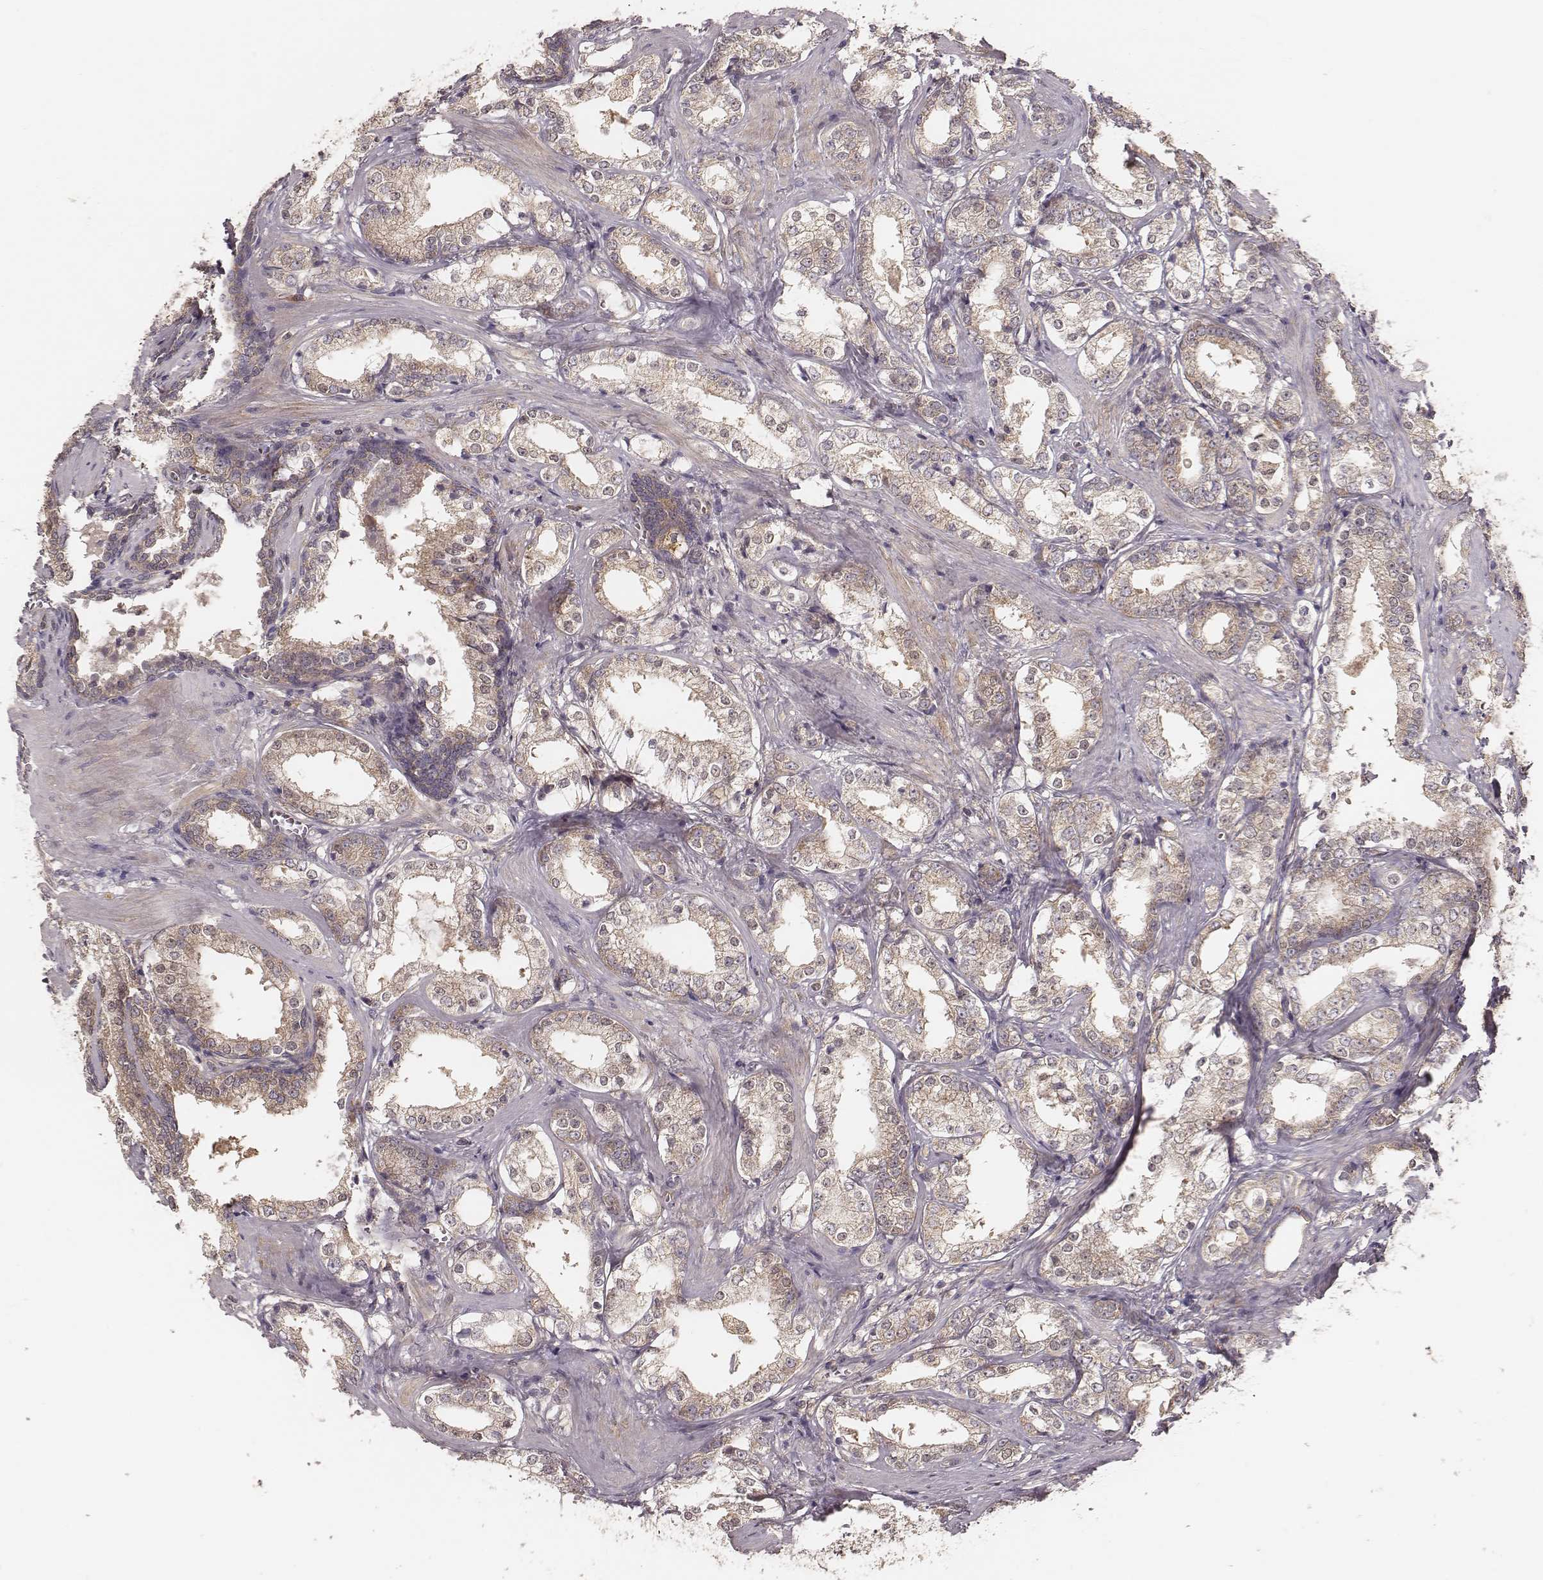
{"staining": {"intensity": "weak", "quantity": "25%-75%", "location": "cytoplasmic/membranous"}, "tissue": "prostate cancer", "cell_type": "Tumor cells", "image_type": "cancer", "snomed": [{"axis": "morphology", "description": "Adenocarcinoma, NOS"}, {"axis": "topography", "description": "Prostate and seminal vesicle, NOS"}], "caption": "Adenocarcinoma (prostate) was stained to show a protein in brown. There is low levels of weak cytoplasmic/membranous staining in approximately 25%-75% of tumor cells.", "gene": "CARS1", "patient": {"sex": "male", "age": 63}}